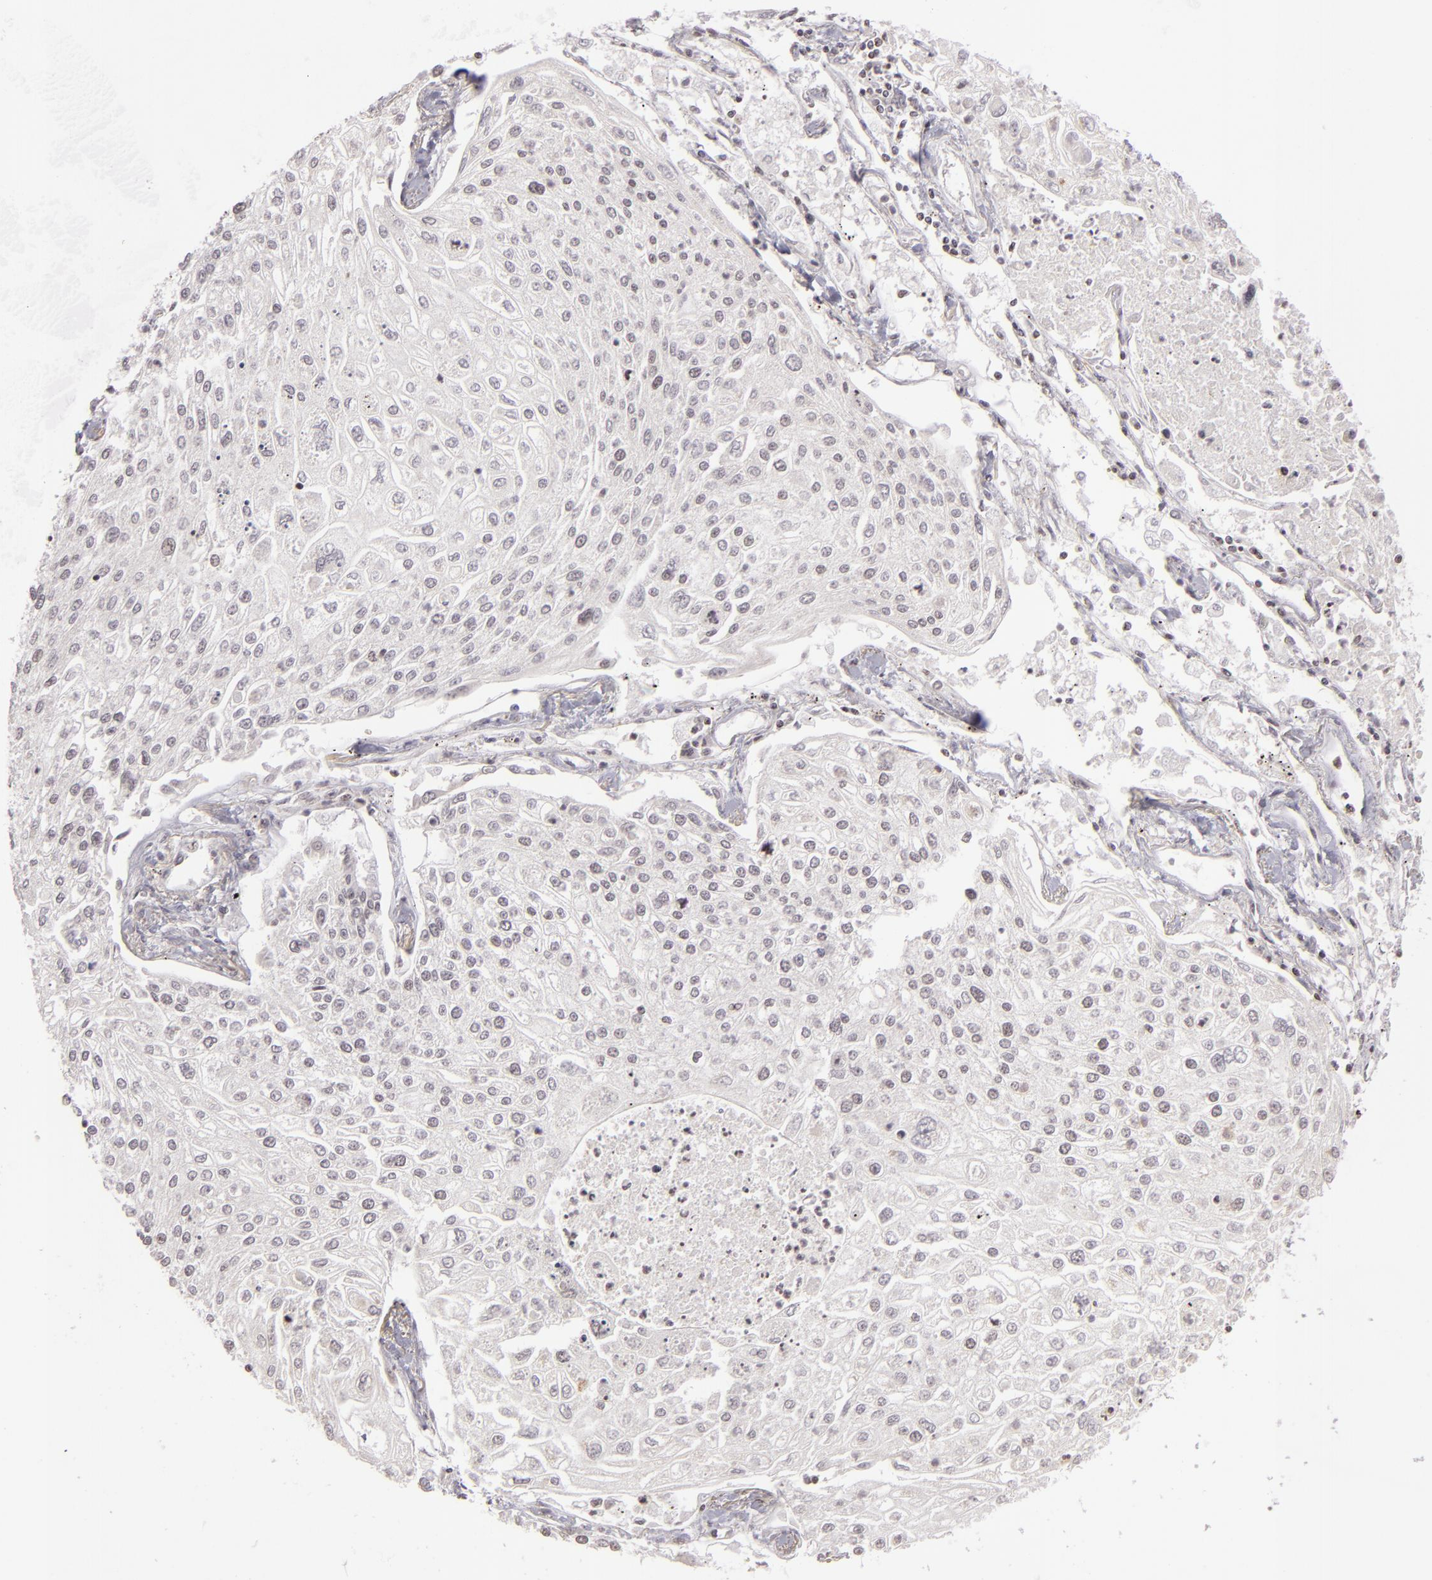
{"staining": {"intensity": "negative", "quantity": "none", "location": "none"}, "tissue": "lung cancer", "cell_type": "Tumor cells", "image_type": "cancer", "snomed": [{"axis": "morphology", "description": "Squamous cell carcinoma, NOS"}, {"axis": "topography", "description": "Lung"}], "caption": "The photomicrograph shows no staining of tumor cells in lung squamous cell carcinoma.", "gene": "AKAP6", "patient": {"sex": "male", "age": 75}}